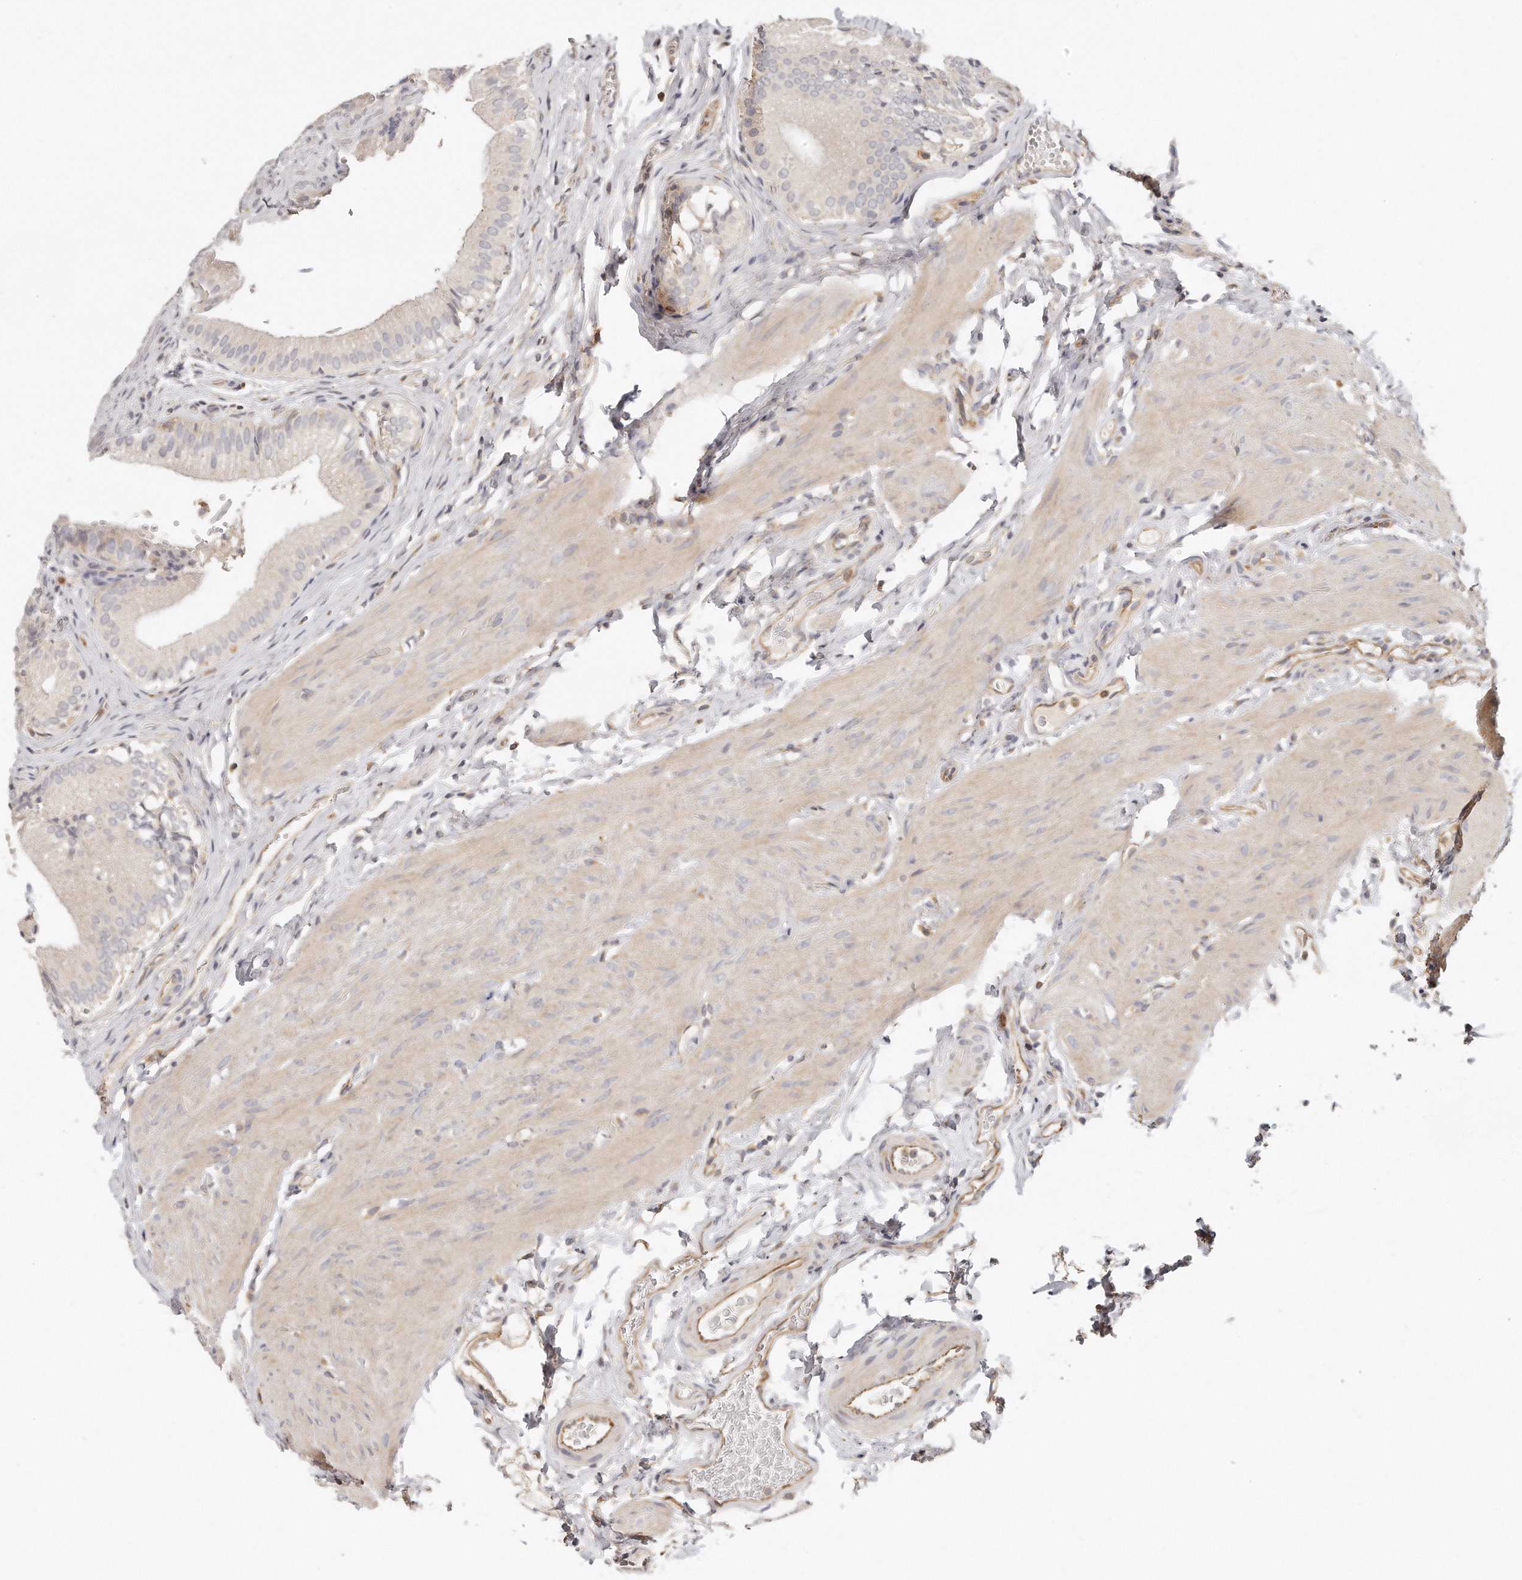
{"staining": {"intensity": "weak", "quantity": "25%-75%", "location": "cytoplasmic/membranous"}, "tissue": "gallbladder", "cell_type": "Glandular cells", "image_type": "normal", "snomed": [{"axis": "morphology", "description": "Normal tissue, NOS"}, {"axis": "topography", "description": "Gallbladder"}], "caption": "A histopathology image of gallbladder stained for a protein demonstrates weak cytoplasmic/membranous brown staining in glandular cells. (DAB (3,3'-diaminobenzidine) = brown stain, brightfield microscopy at high magnification).", "gene": "TTLL4", "patient": {"sex": "female", "age": 30}}